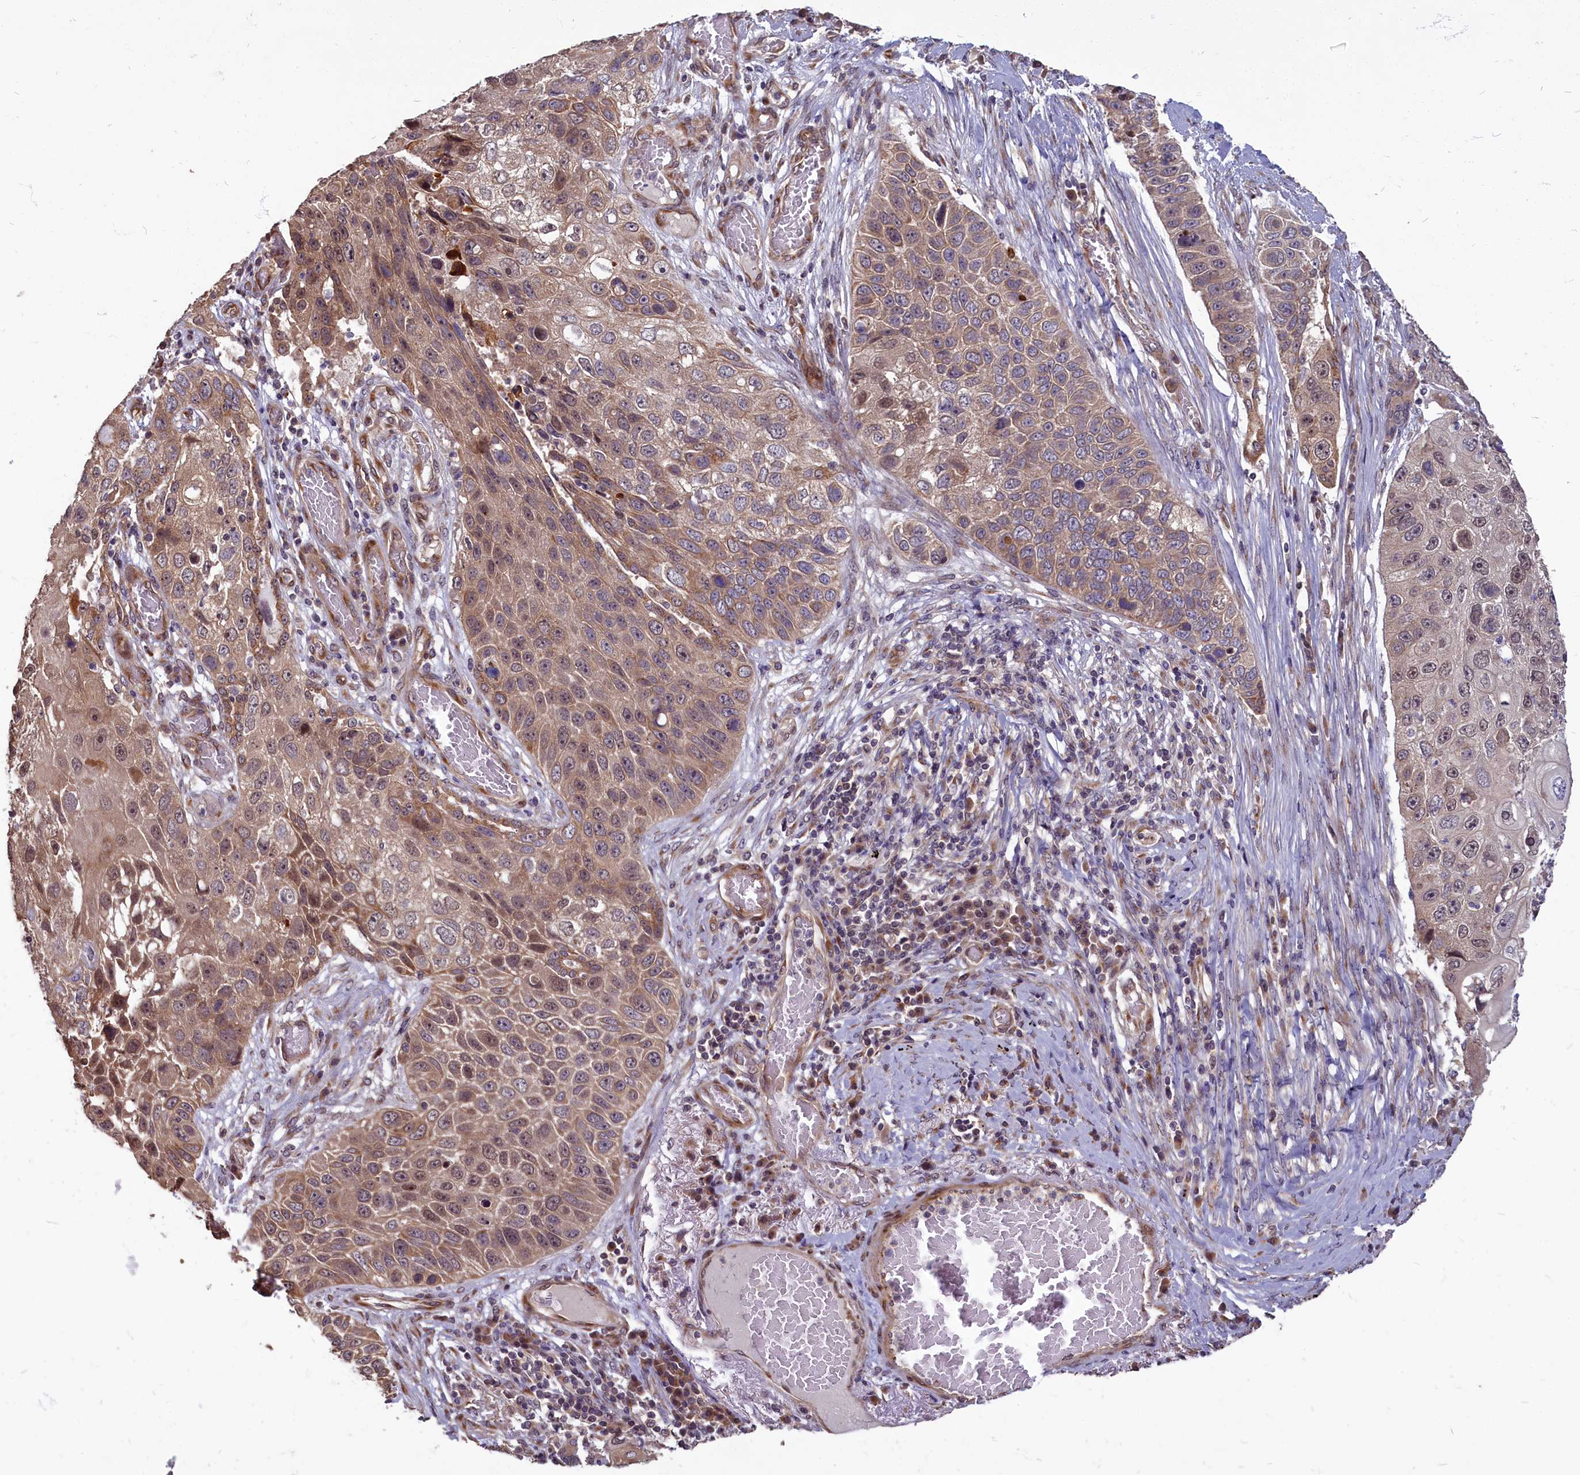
{"staining": {"intensity": "moderate", "quantity": ">75%", "location": "cytoplasmic/membranous"}, "tissue": "lung cancer", "cell_type": "Tumor cells", "image_type": "cancer", "snomed": [{"axis": "morphology", "description": "Squamous cell carcinoma, NOS"}, {"axis": "topography", "description": "Lung"}], "caption": "A micrograph of human lung cancer stained for a protein displays moderate cytoplasmic/membranous brown staining in tumor cells.", "gene": "MYCBP", "patient": {"sex": "male", "age": 61}}